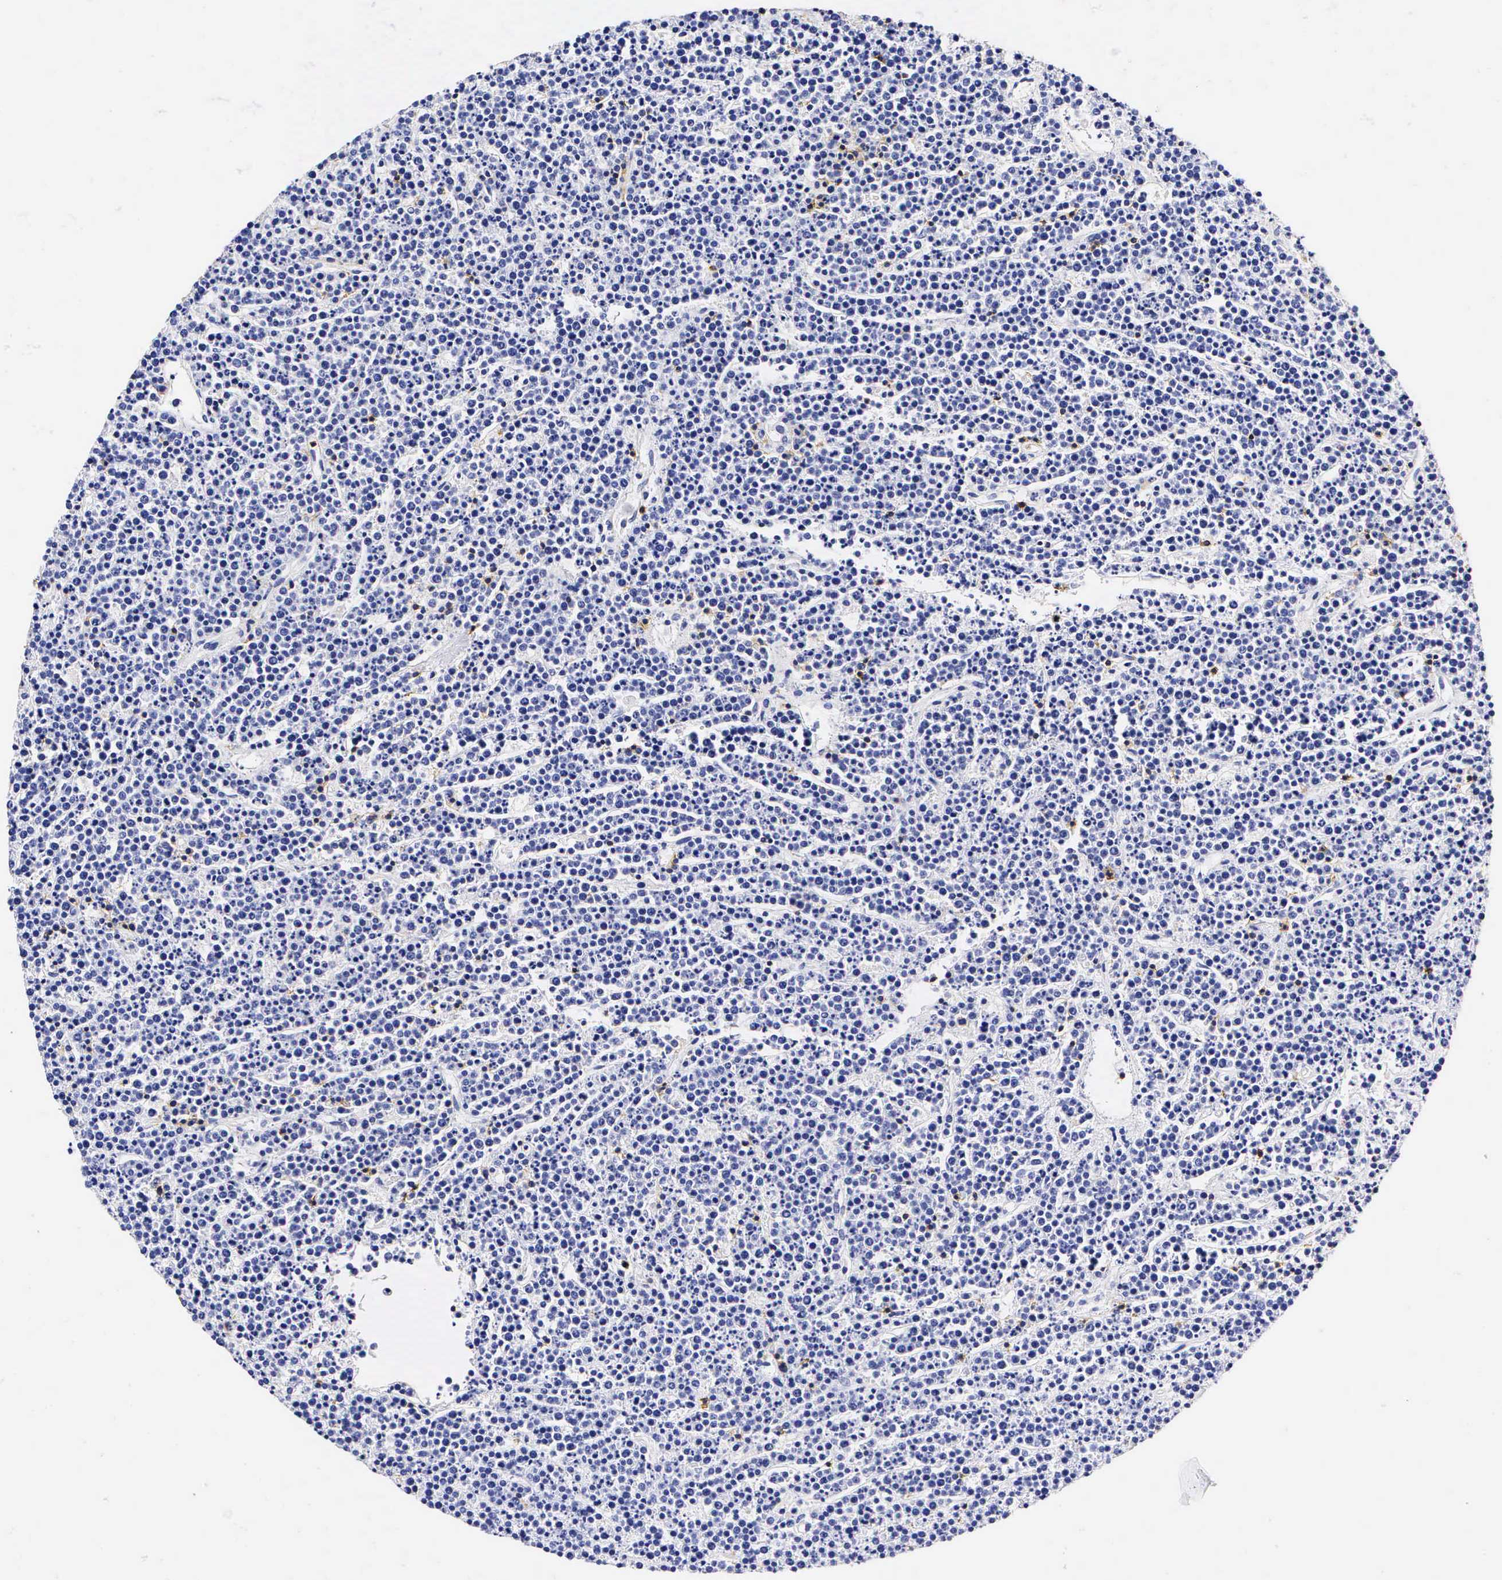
{"staining": {"intensity": "negative", "quantity": "none", "location": "none"}, "tissue": "lymphoma", "cell_type": "Tumor cells", "image_type": "cancer", "snomed": [{"axis": "morphology", "description": "Malignant lymphoma, non-Hodgkin's type, High grade"}, {"axis": "topography", "description": "Ovary"}], "caption": "This is an immunohistochemistry histopathology image of human high-grade malignant lymphoma, non-Hodgkin's type. There is no expression in tumor cells.", "gene": "CD3E", "patient": {"sex": "female", "age": 56}}